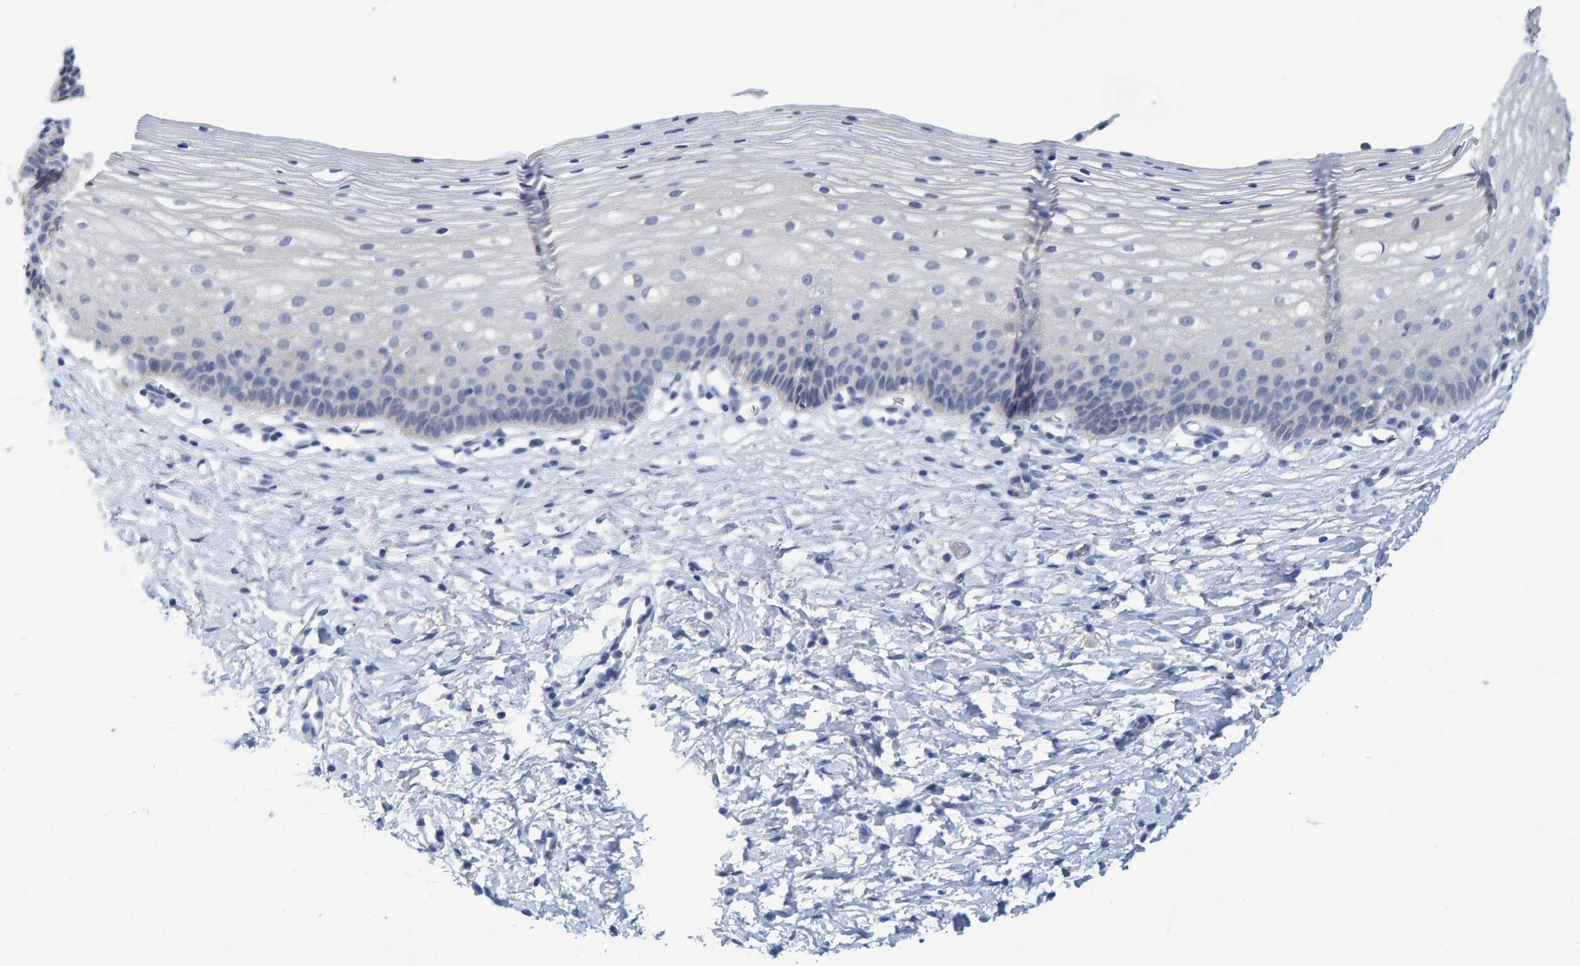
{"staining": {"intensity": "negative", "quantity": "none", "location": "none"}, "tissue": "cervix", "cell_type": "Glandular cells", "image_type": "normal", "snomed": [{"axis": "morphology", "description": "Normal tissue, NOS"}, {"axis": "topography", "description": "Cervix"}], "caption": "Immunohistochemistry of unremarkable human cervix reveals no staining in glandular cells.", "gene": "ALAD", "patient": {"sex": "female", "age": 72}}